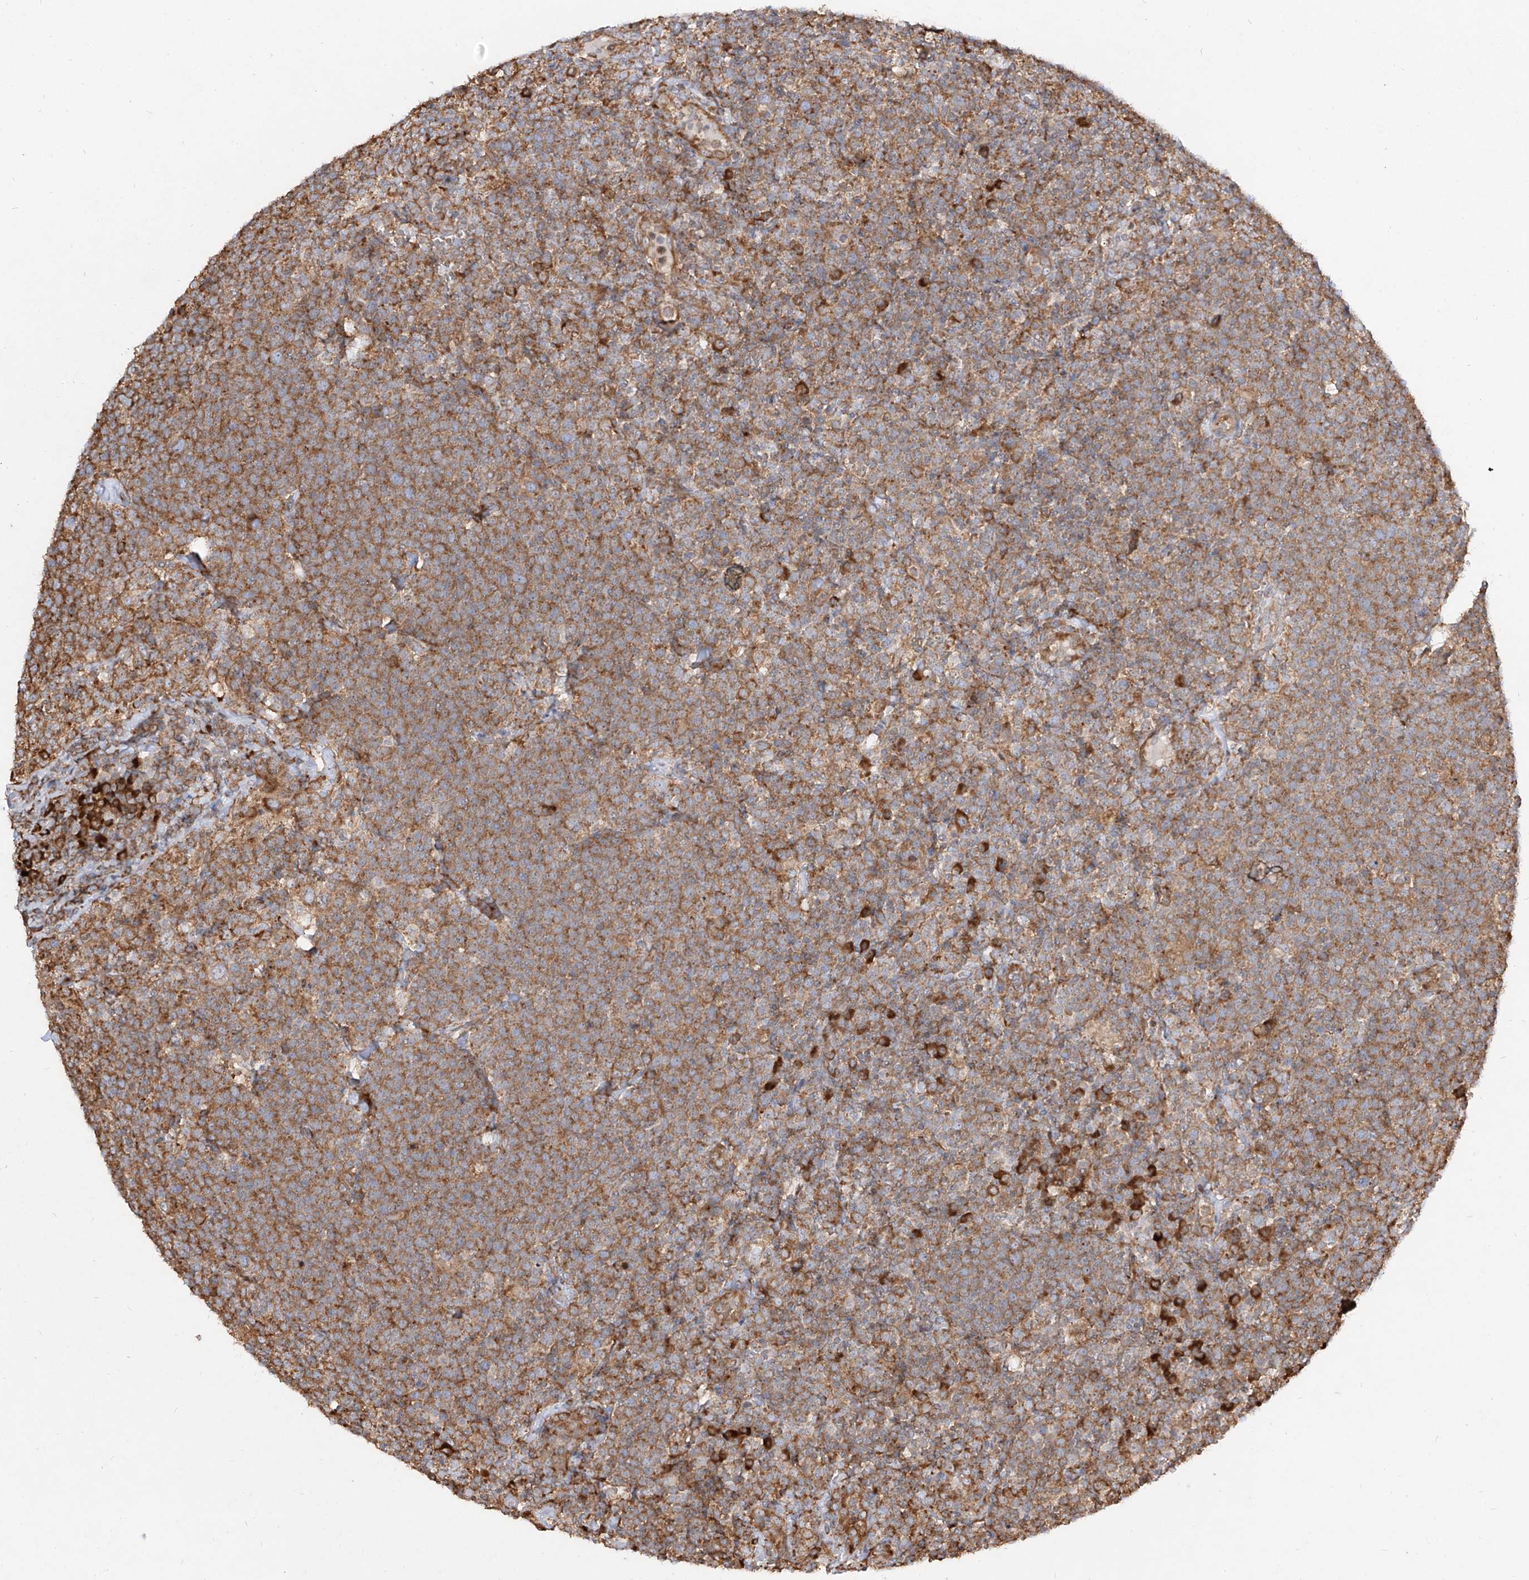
{"staining": {"intensity": "moderate", "quantity": ">75%", "location": "cytoplasmic/membranous"}, "tissue": "lymphoma", "cell_type": "Tumor cells", "image_type": "cancer", "snomed": [{"axis": "morphology", "description": "Malignant lymphoma, non-Hodgkin's type, High grade"}, {"axis": "topography", "description": "Lymph node"}], "caption": "About >75% of tumor cells in lymphoma display moderate cytoplasmic/membranous protein expression as visualized by brown immunohistochemical staining.", "gene": "RPS25", "patient": {"sex": "male", "age": 61}}